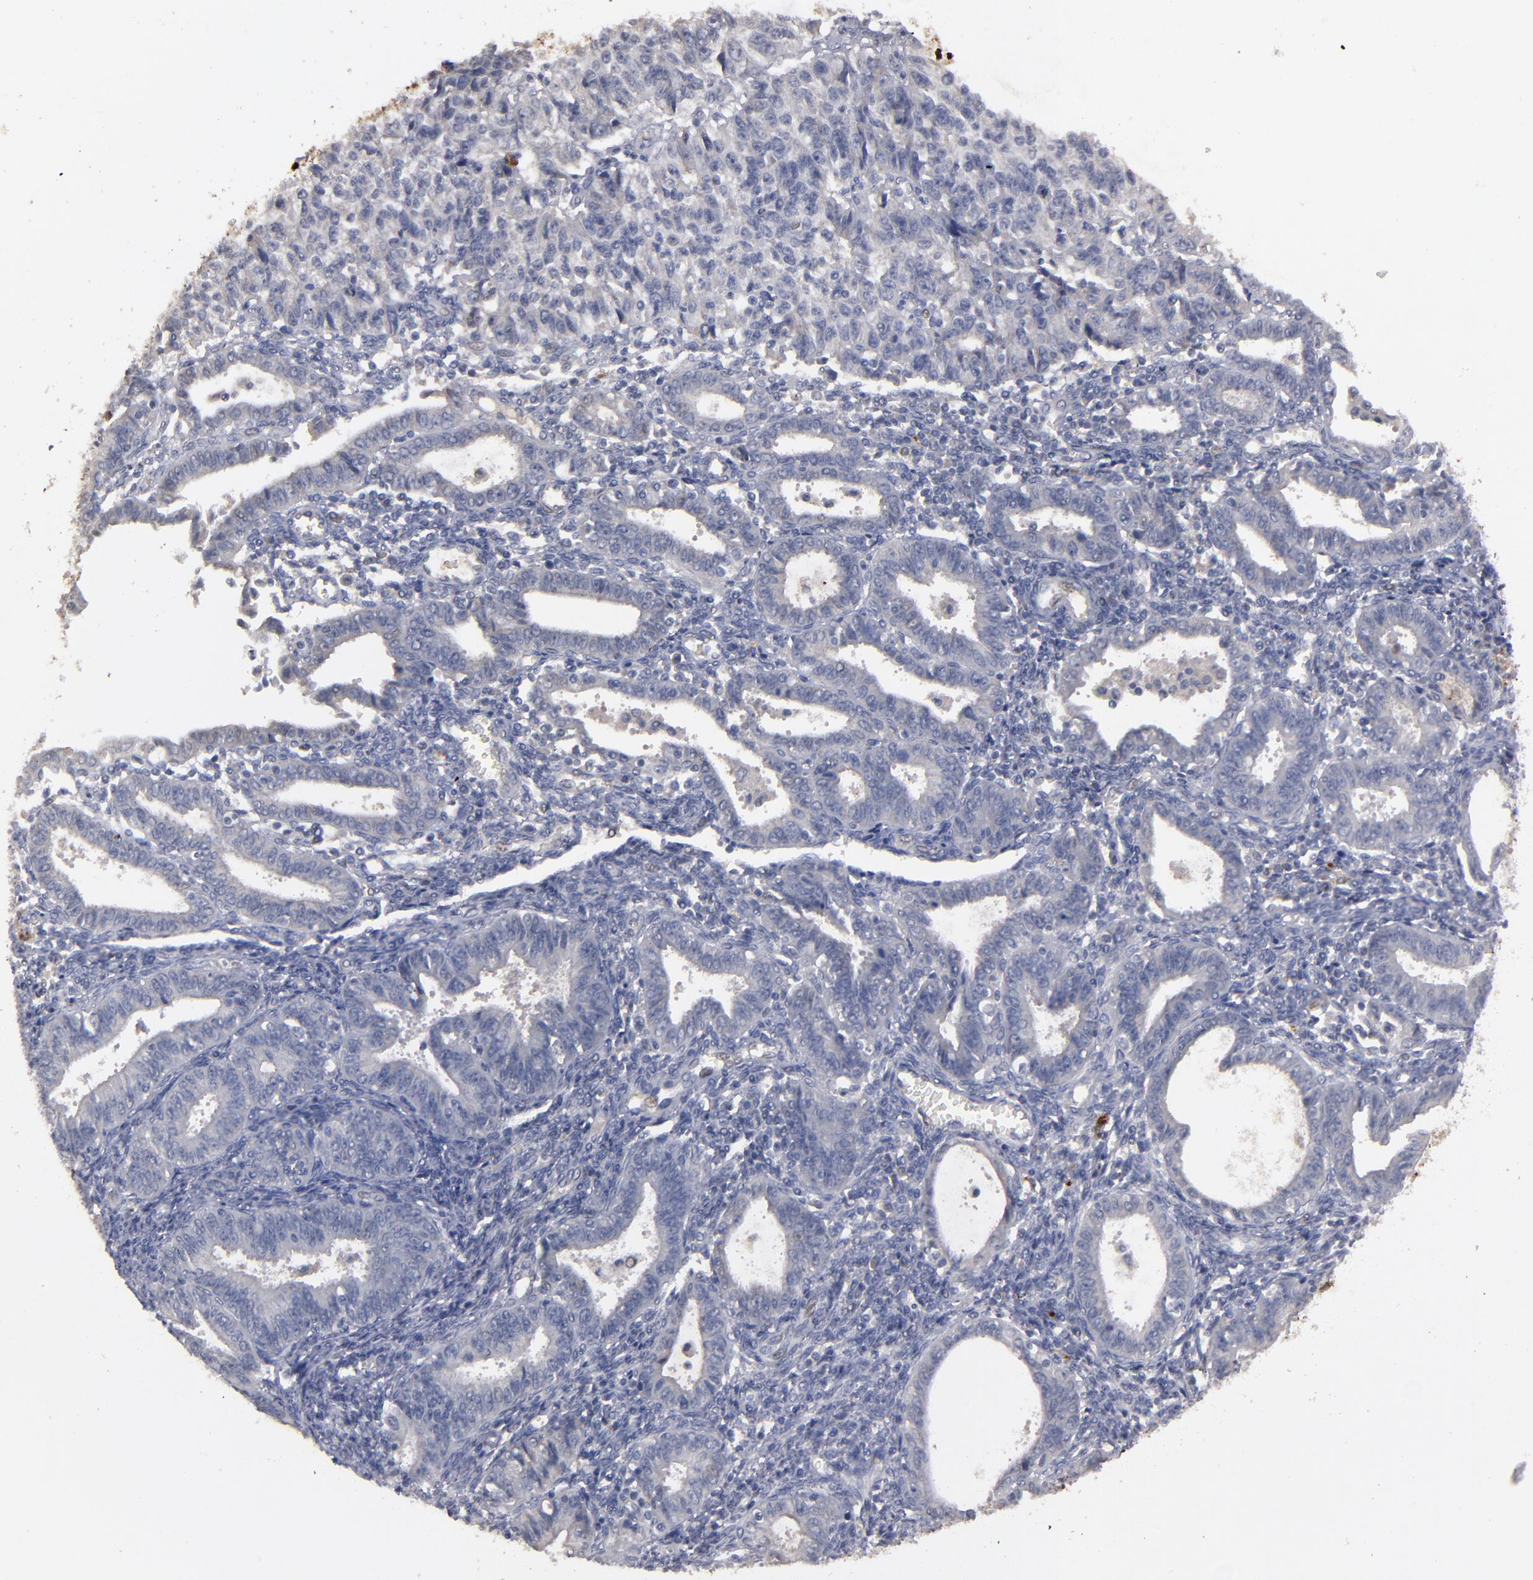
{"staining": {"intensity": "strong", "quantity": "25%-75%", "location": "cytoplasmic/membranous"}, "tissue": "endometrial cancer", "cell_type": "Tumor cells", "image_type": "cancer", "snomed": [{"axis": "morphology", "description": "Adenocarcinoma, NOS"}, {"axis": "topography", "description": "Endometrium"}], "caption": "Approximately 25%-75% of tumor cells in human endometrial adenocarcinoma display strong cytoplasmic/membranous protein positivity as visualized by brown immunohistochemical staining.", "gene": "GPM6B", "patient": {"sex": "female", "age": 42}}